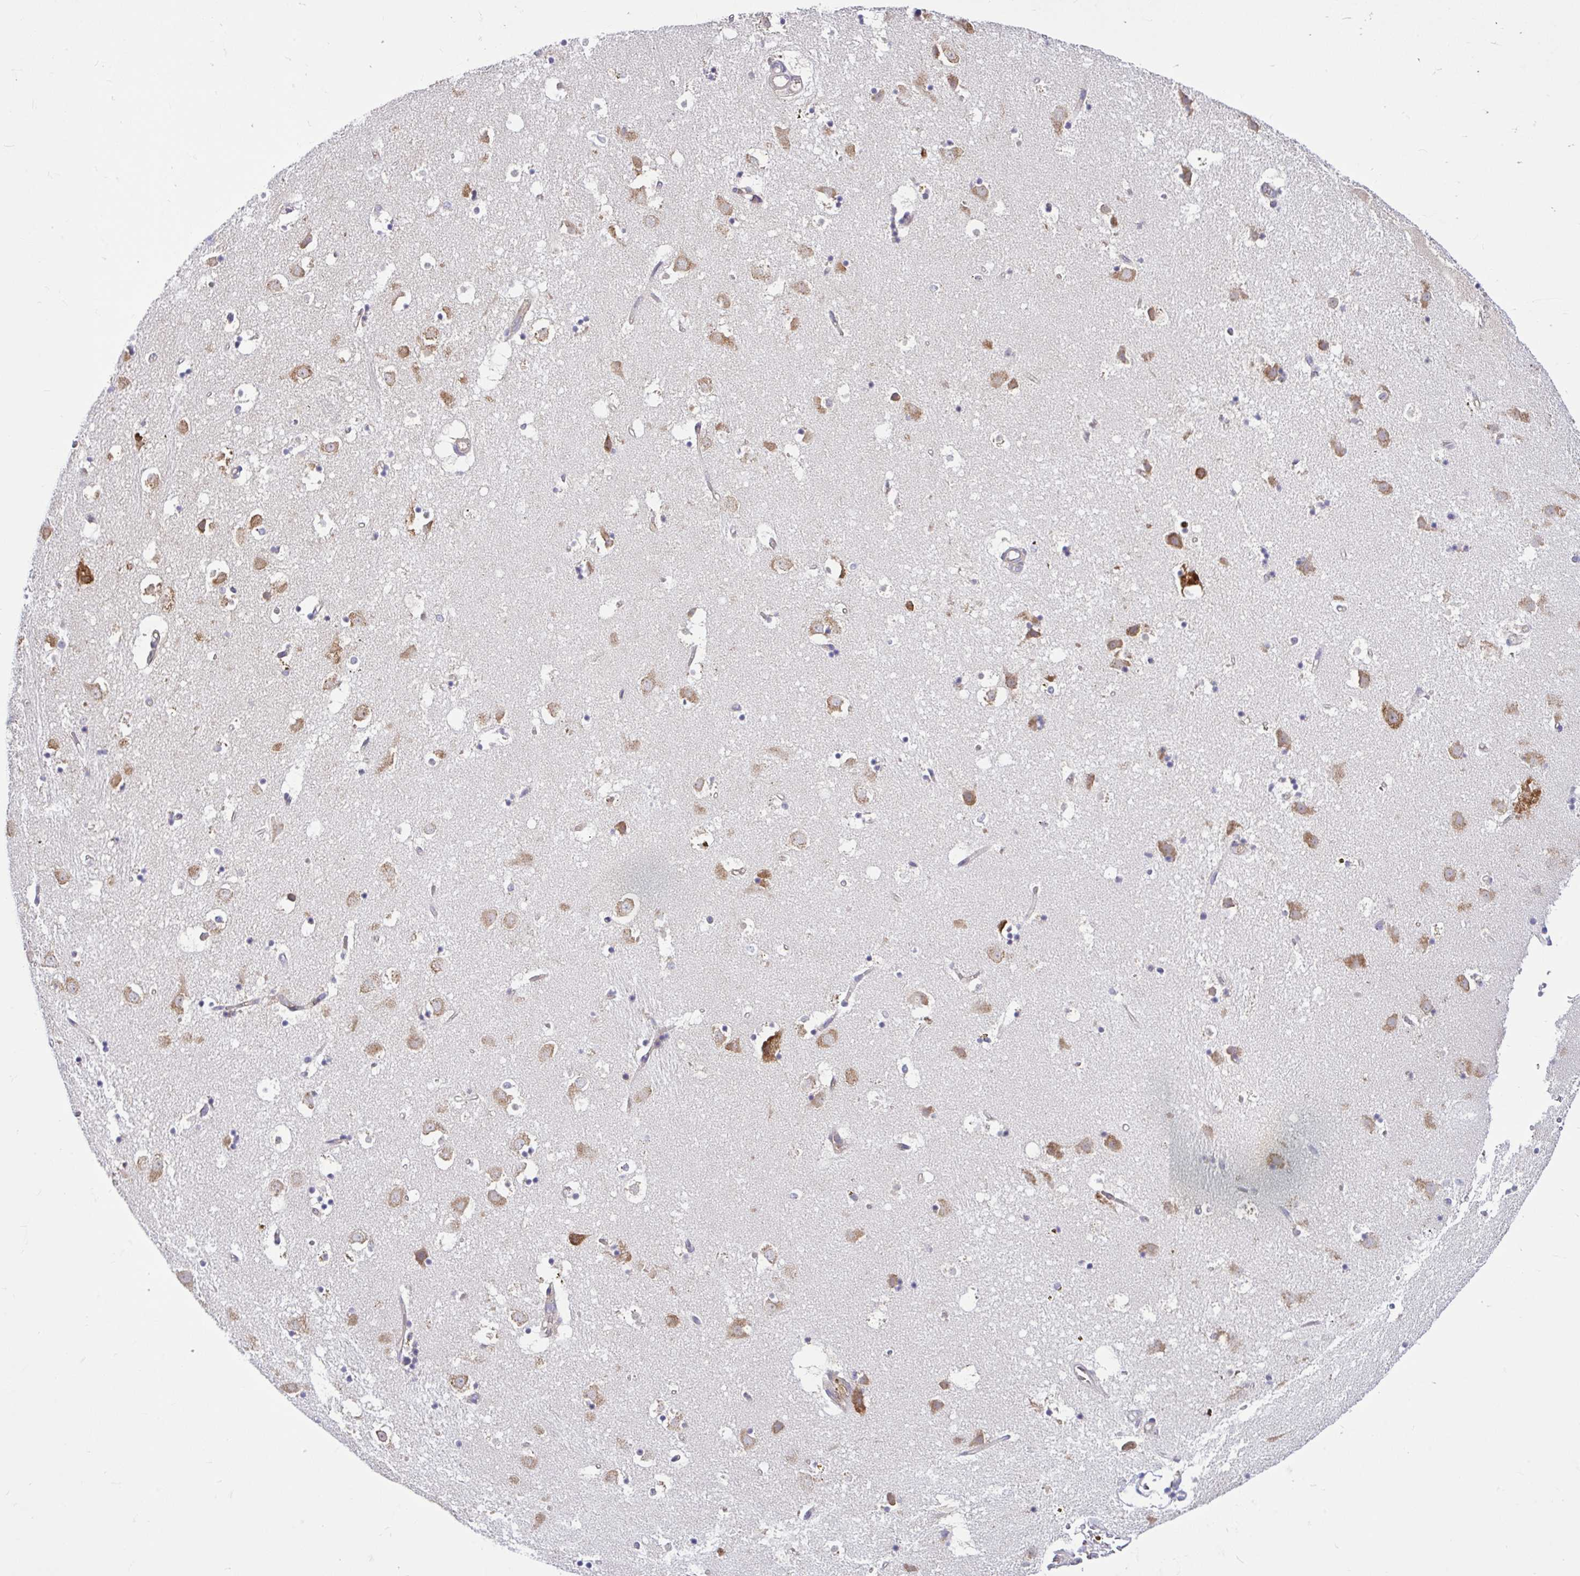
{"staining": {"intensity": "negative", "quantity": "none", "location": "none"}, "tissue": "caudate", "cell_type": "Glial cells", "image_type": "normal", "snomed": [{"axis": "morphology", "description": "Normal tissue, NOS"}, {"axis": "topography", "description": "Lateral ventricle wall"}], "caption": "IHC micrograph of benign caudate stained for a protein (brown), which reveals no positivity in glial cells.", "gene": "LARS1", "patient": {"sex": "male", "age": 58}}